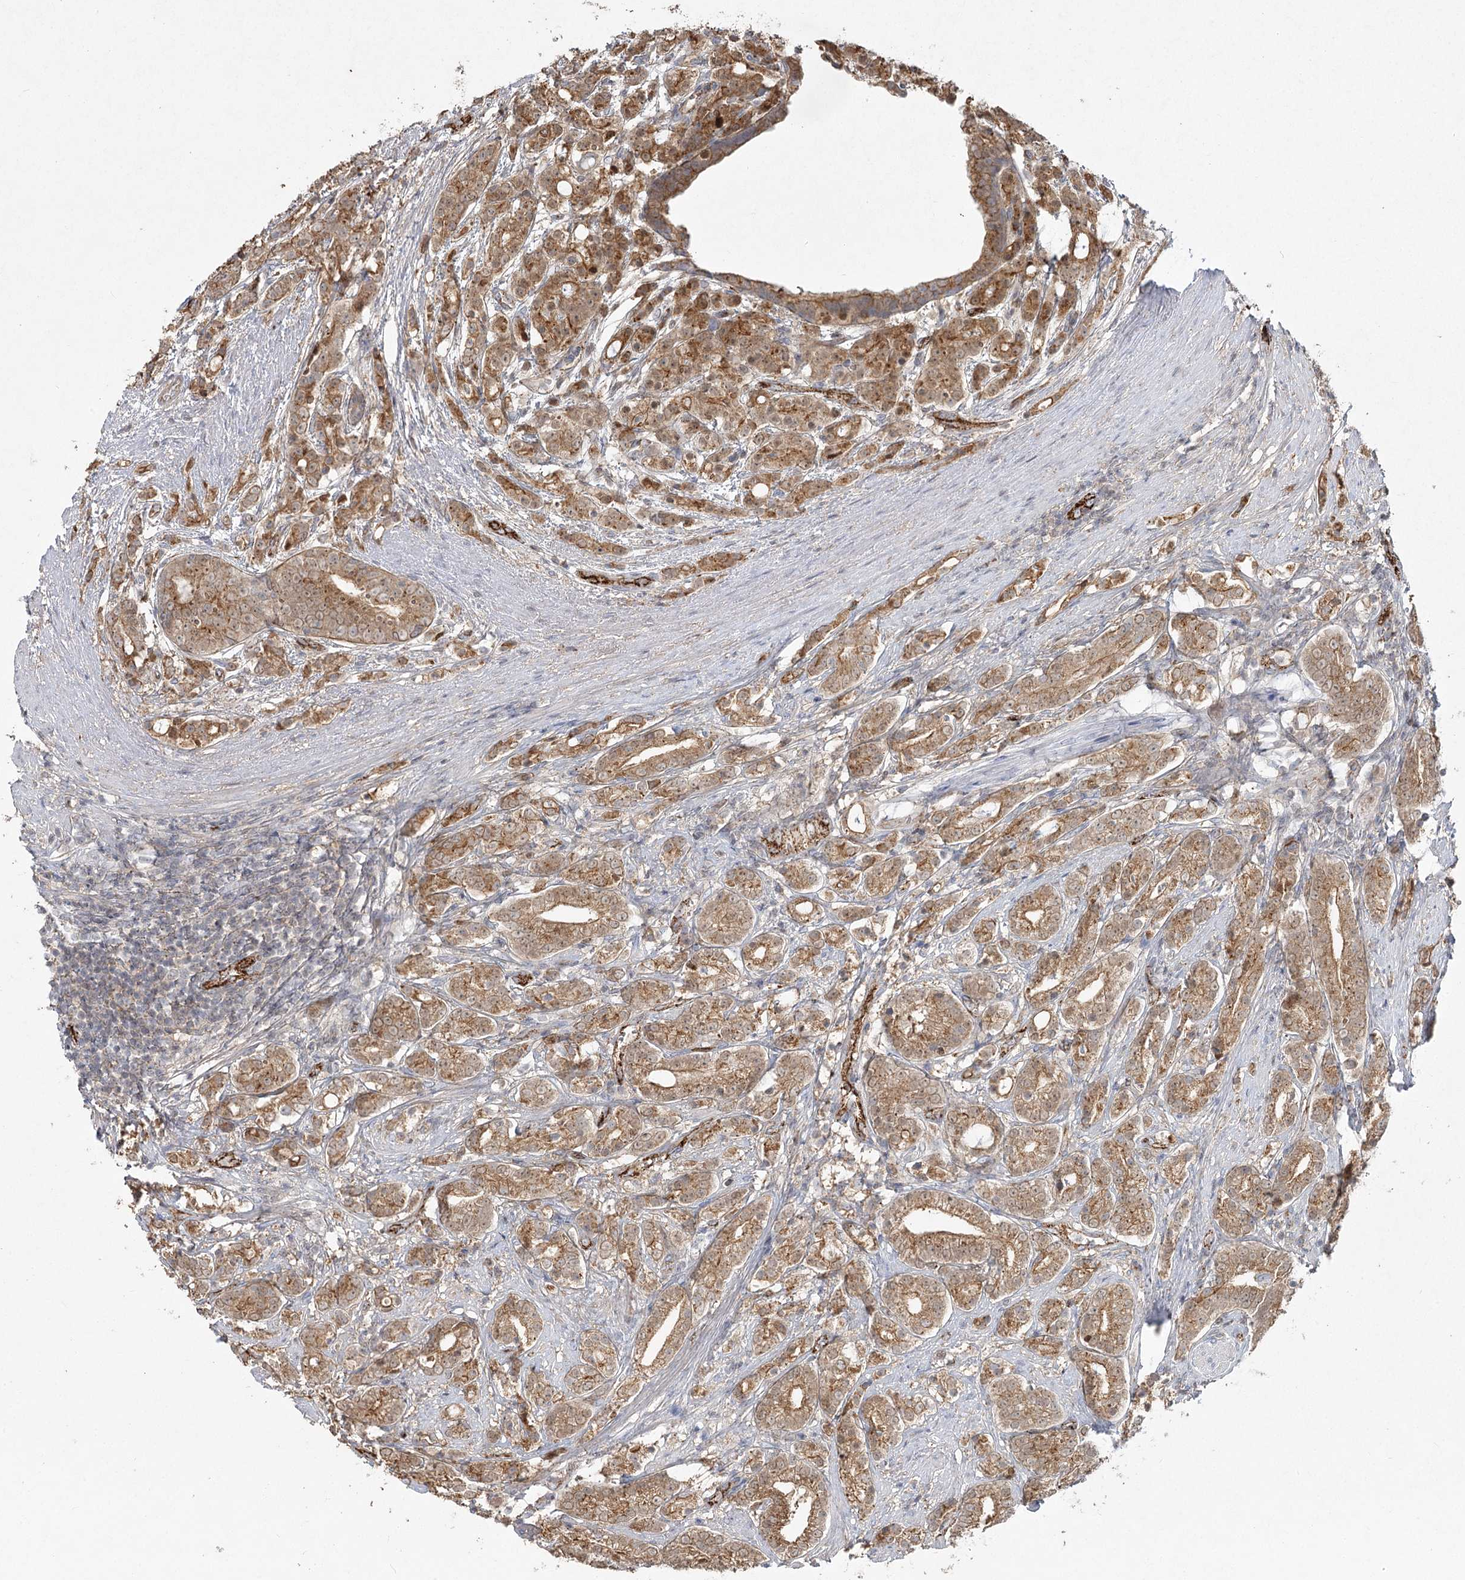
{"staining": {"intensity": "moderate", "quantity": ">75%", "location": "cytoplasmic/membranous"}, "tissue": "prostate cancer", "cell_type": "Tumor cells", "image_type": "cancer", "snomed": [{"axis": "morphology", "description": "Adenocarcinoma, High grade"}, {"axis": "topography", "description": "Prostate"}], "caption": "Moderate cytoplasmic/membranous staining is seen in about >75% of tumor cells in adenocarcinoma (high-grade) (prostate). Using DAB (brown) and hematoxylin (blue) stains, captured at high magnification using brightfield microscopy.", "gene": "KBTBD4", "patient": {"sex": "male", "age": 57}}